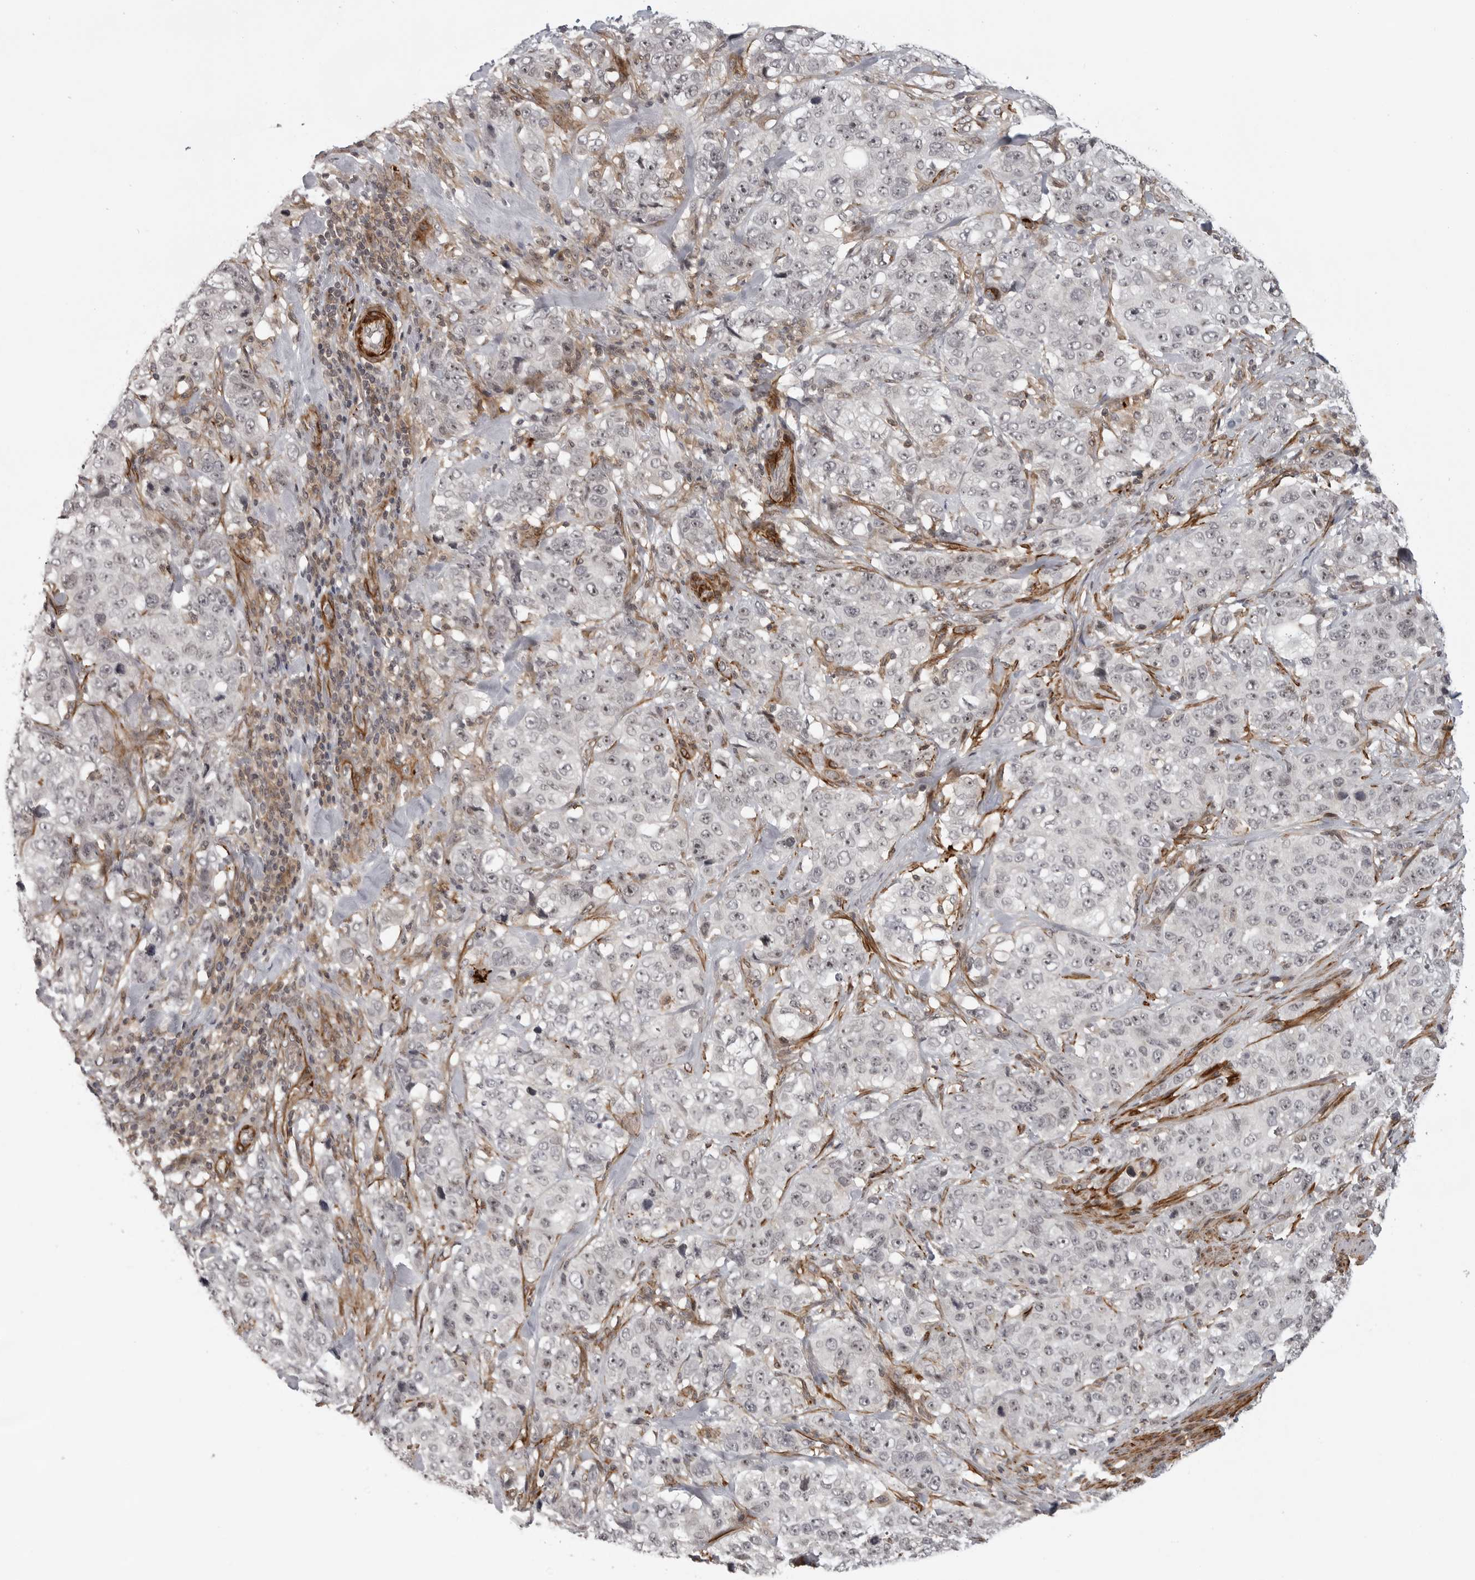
{"staining": {"intensity": "negative", "quantity": "none", "location": "none"}, "tissue": "stomach cancer", "cell_type": "Tumor cells", "image_type": "cancer", "snomed": [{"axis": "morphology", "description": "Adenocarcinoma, NOS"}, {"axis": "topography", "description": "Stomach"}], "caption": "Immunohistochemistry of human adenocarcinoma (stomach) exhibits no expression in tumor cells.", "gene": "TUT4", "patient": {"sex": "male", "age": 48}}